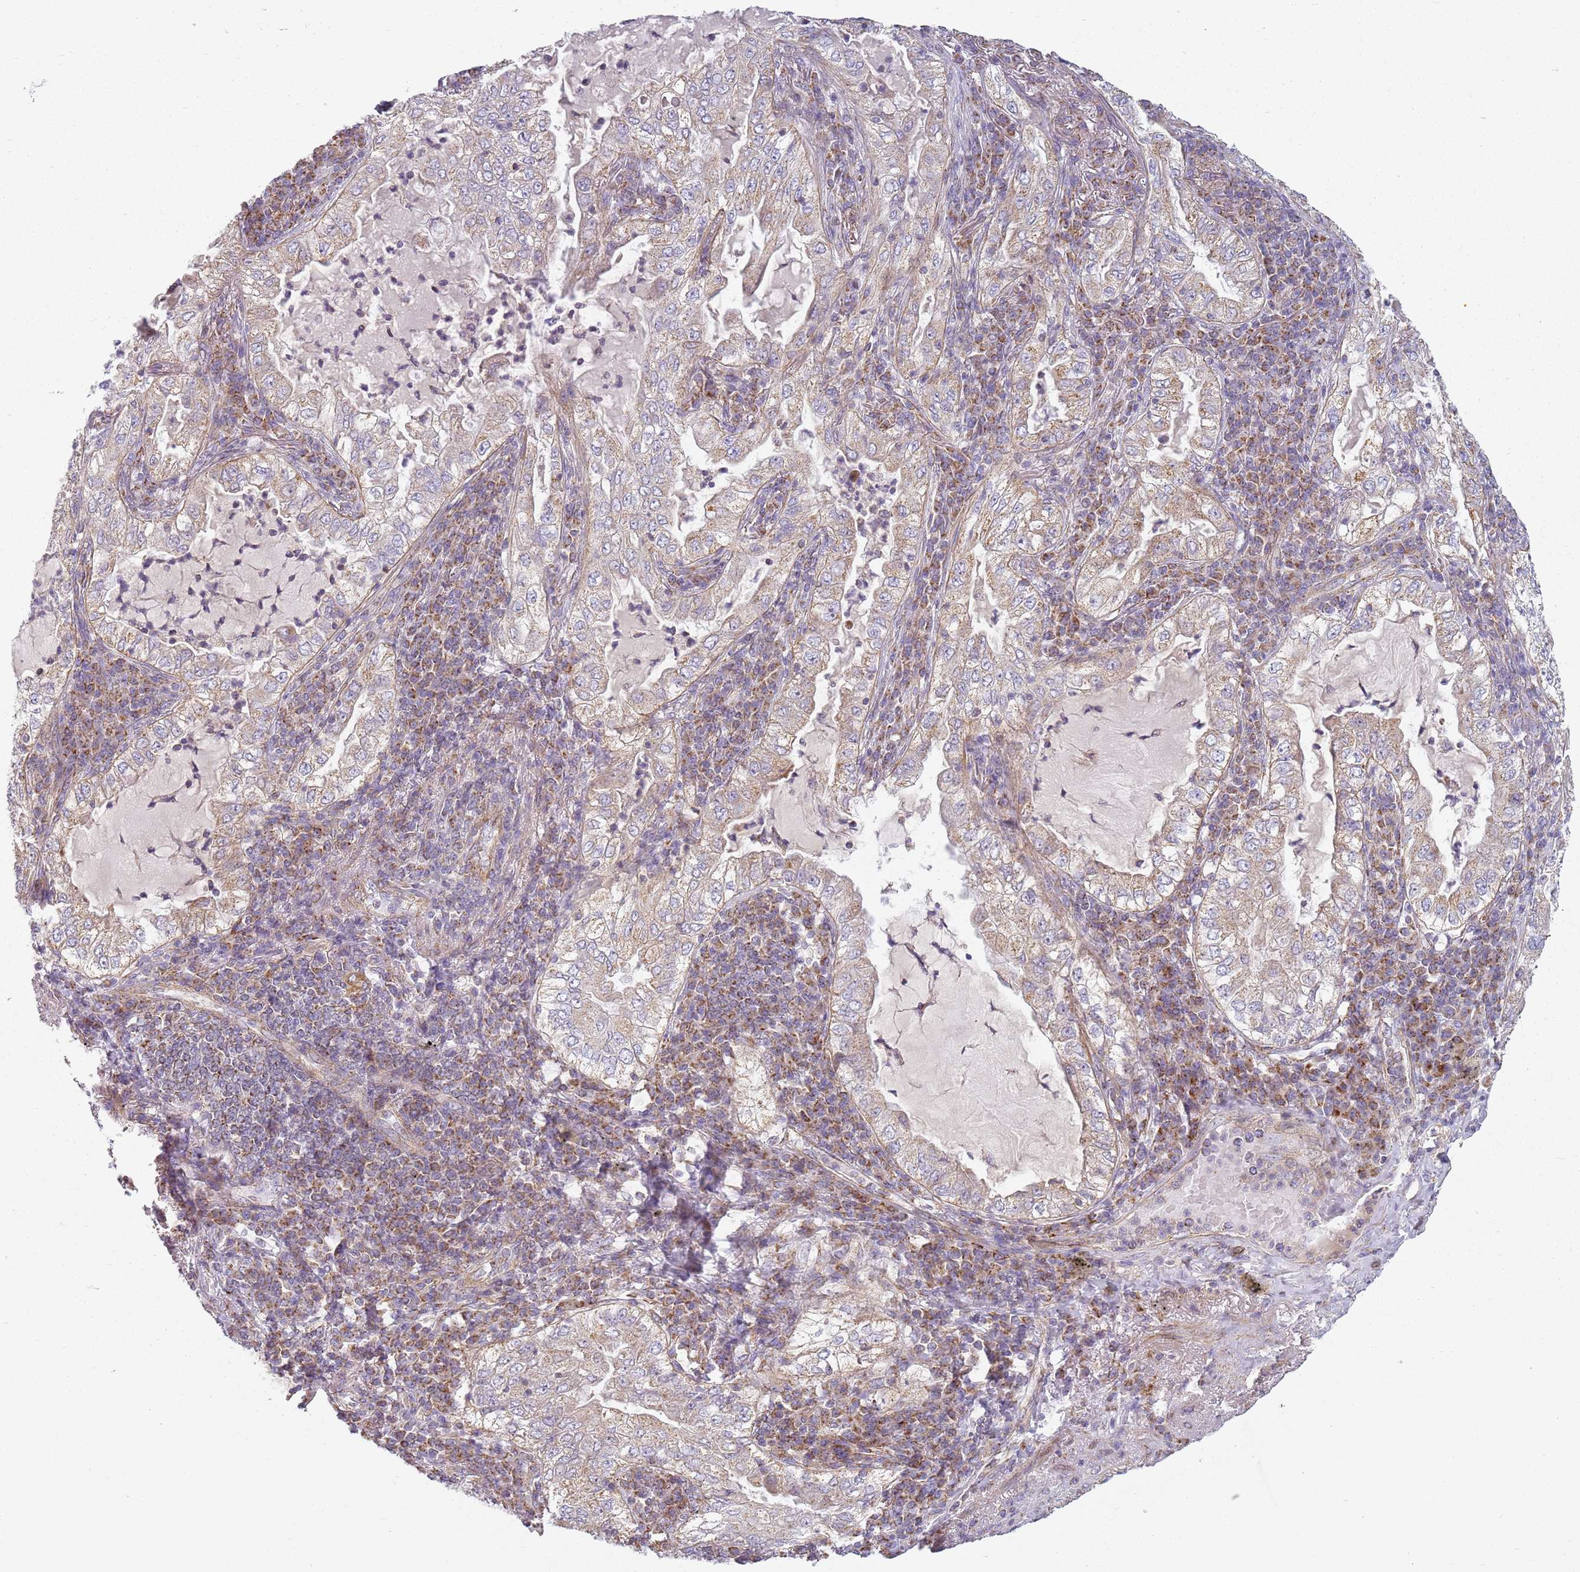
{"staining": {"intensity": "weak", "quantity": "25%-75%", "location": "cytoplasmic/membranous"}, "tissue": "lung cancer", "cell_type": "Tumor cells", "image_type": "cancer", "snomed": [{"axis": "morphology", "description": "Adenocarcinoma, NOS"}, {"axis": "topography", "description": "Lung"}], "caption": "Weak cytoplasmic/membranous staining is appreciated in about 25%-75% of tumor cells in lung cancer.", "gene": "TMEM200C", "patient": {"sex": "female", "age": 73}}